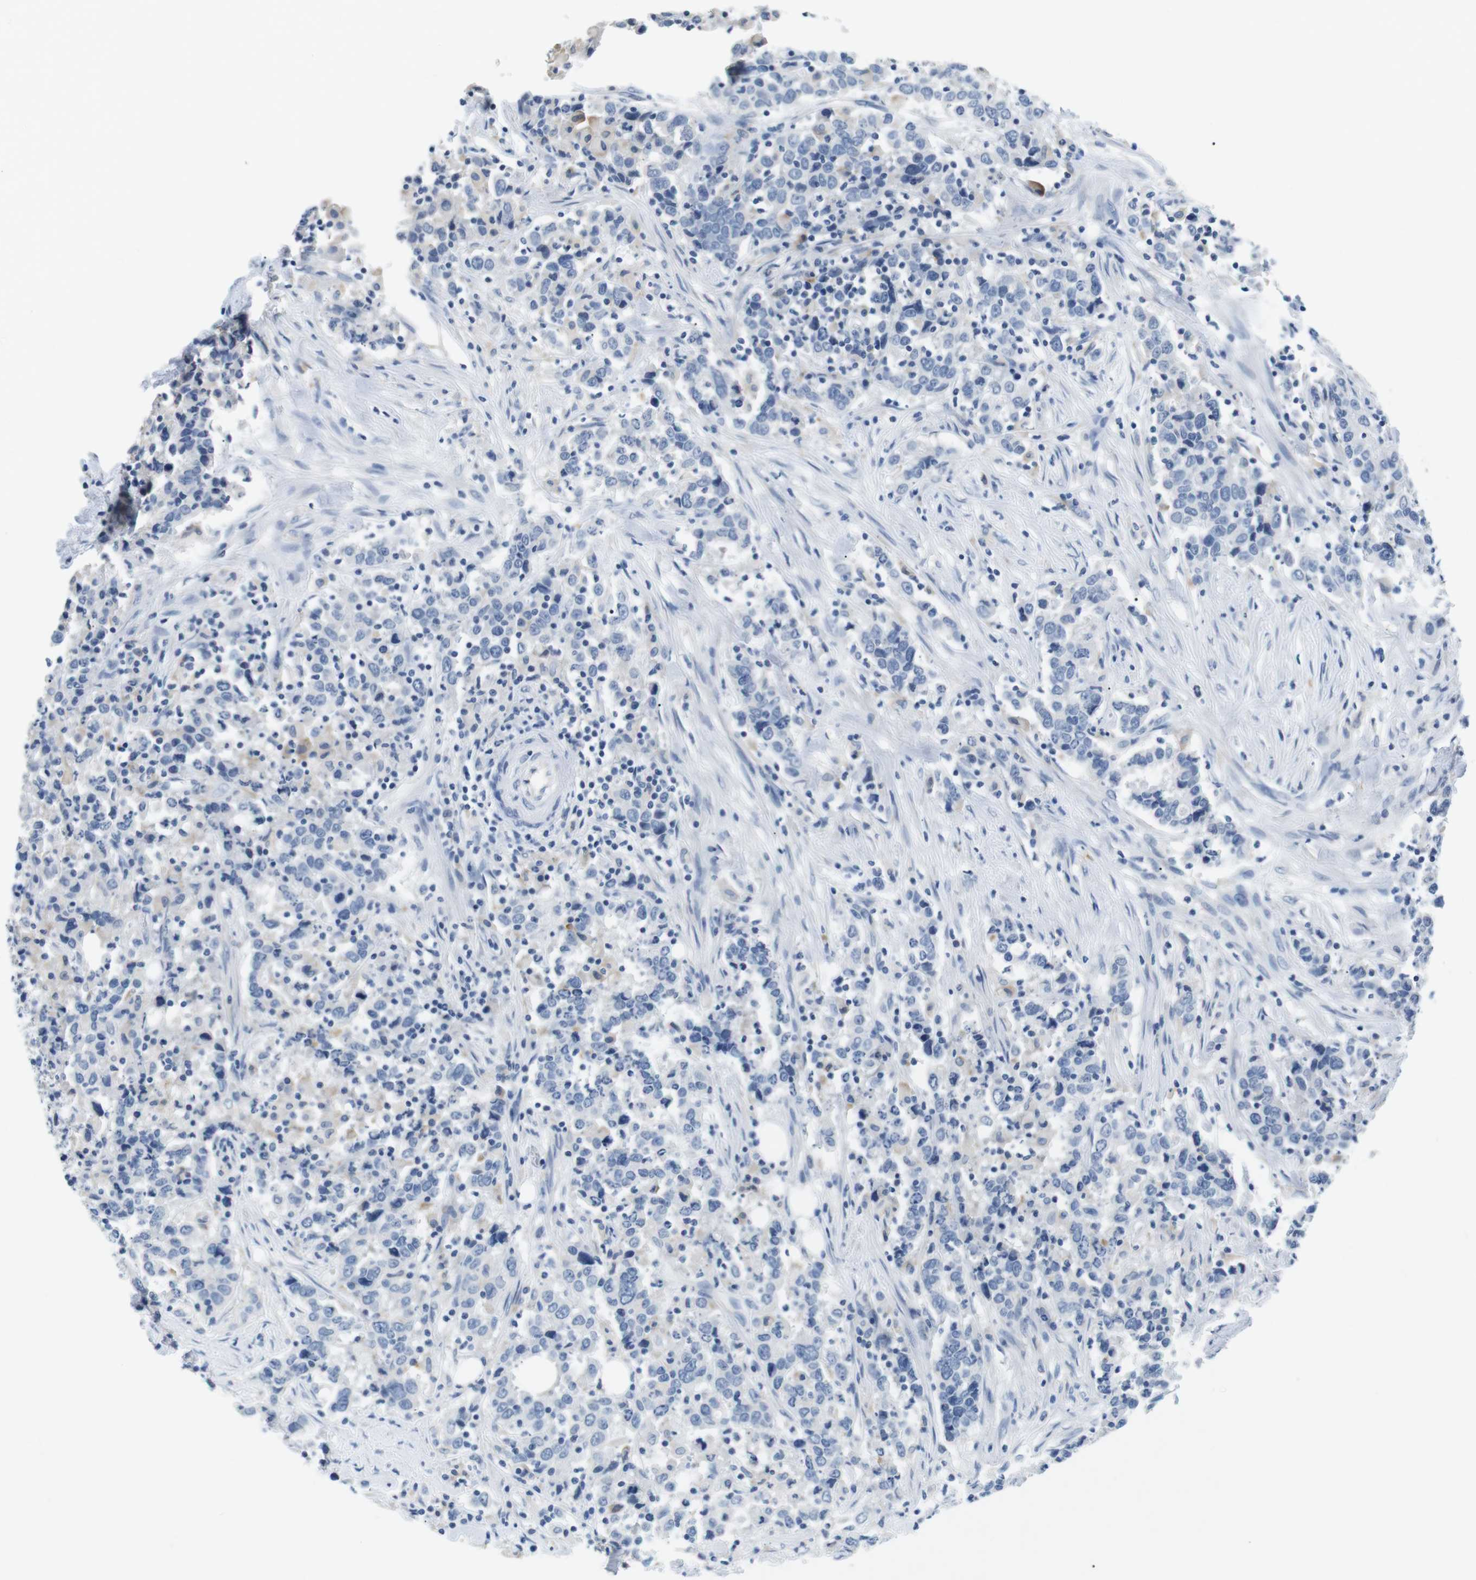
{"staining": {"intensity": "negative", "quantity": "none", "location": "none"}, "tissue": "urothelial cancer", "cell_type": "Tumor cells", "image_type": "cancer", "snomed": [{"axis": "morphology", "description": "Urothelial carcinoma, High grade"}, {"axis": "topography", "description": "Urinary bladder"}], "caption": "IHC histopathology image of neoplastic tissue: urothelial cancer stained with DAB (3,3'-diaminobenzidine) displays no significant protein staining in tumor cells. (DAB immunohistochemistry, high magnification).", "gene": "FCGRT", "patient": {"sex": "male", "age": 61}}